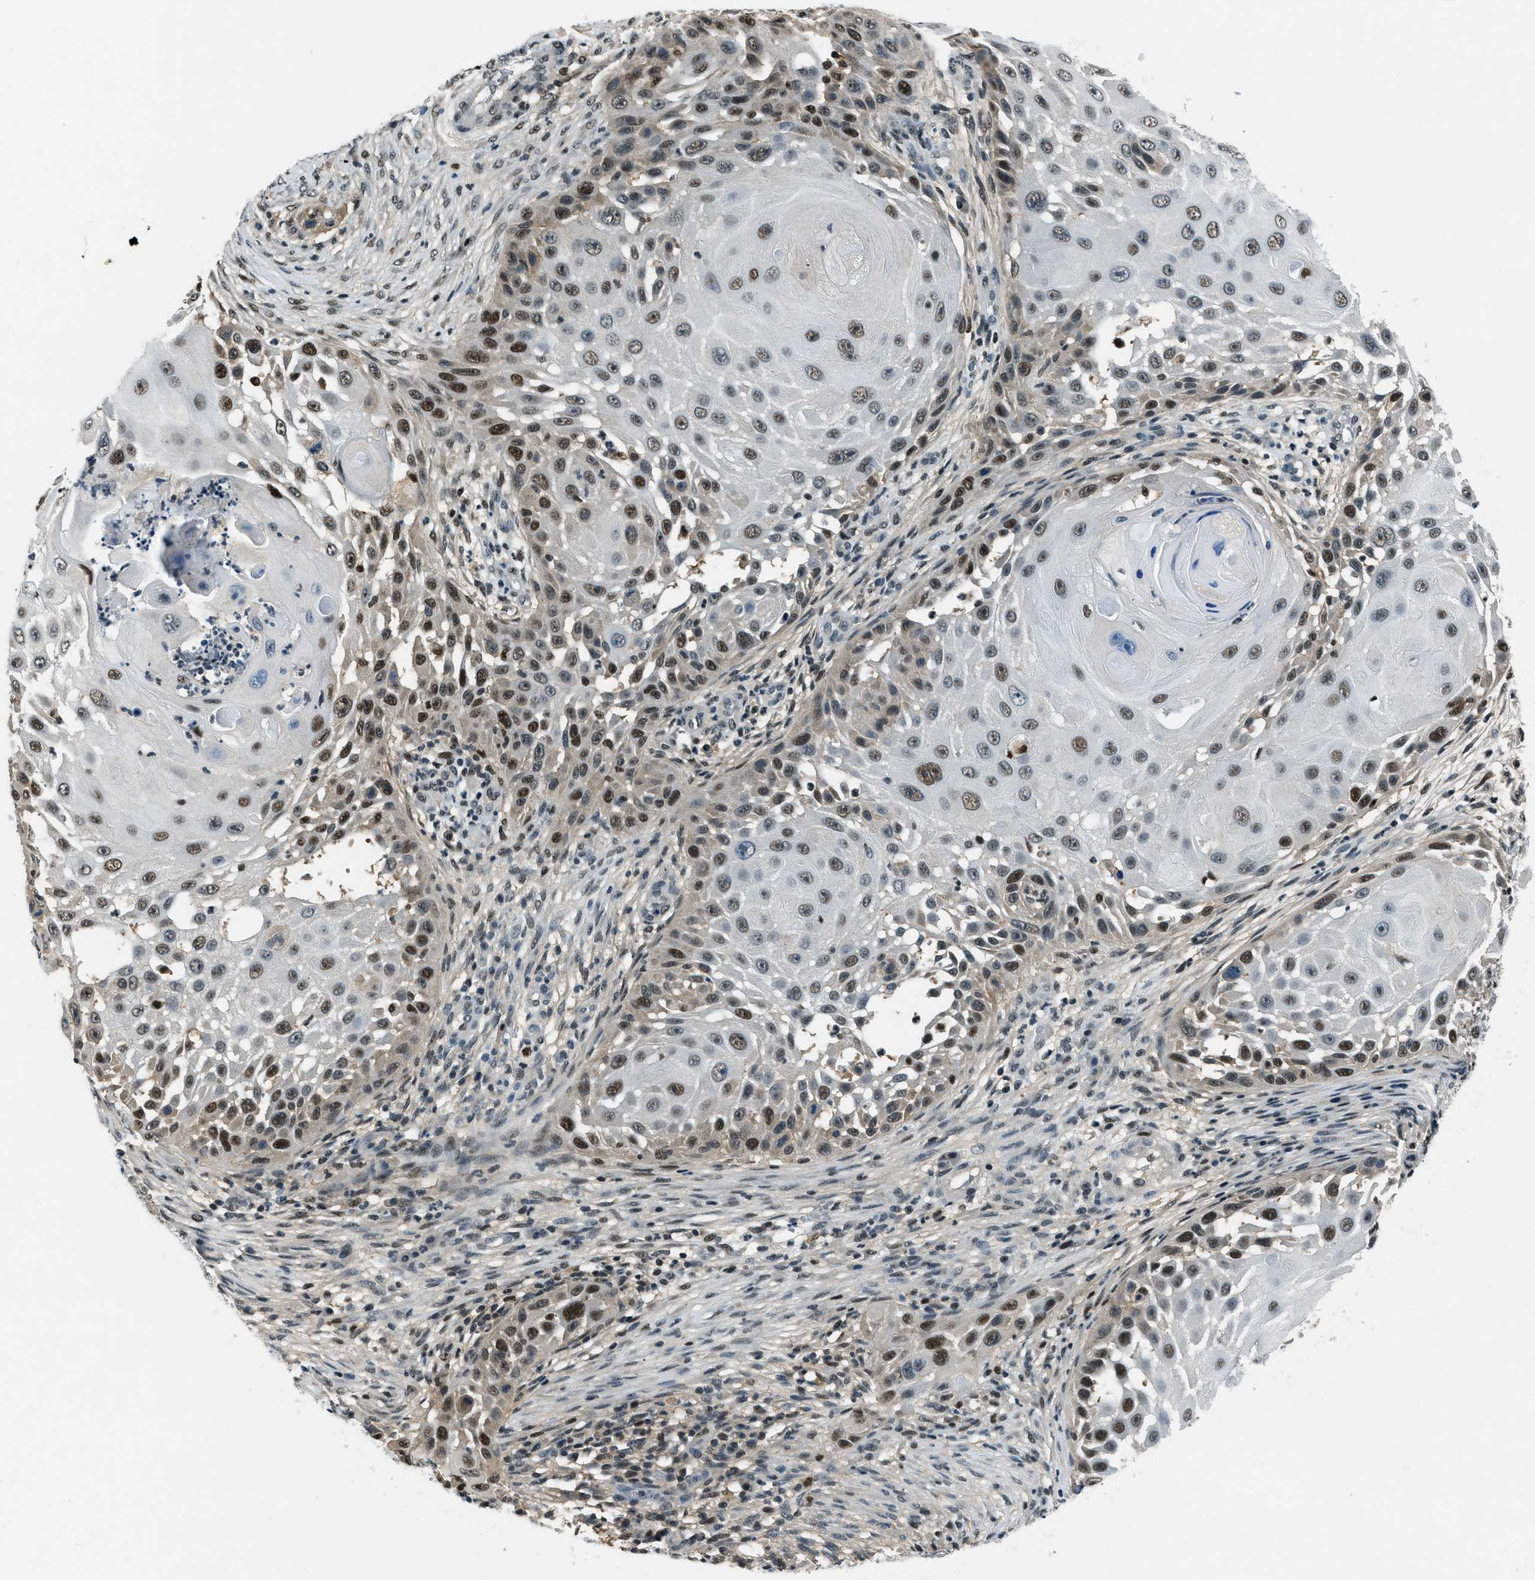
{"staining": {"intensity": "moderate", "quantity": ">75%", "location": "nuclear"}, "tissue": "skin cancer", "cell_type": "Tumor cells", "image_type": "cancer", "snomed": [{"axis": "morphology", "description": "Squamous cell carcinoma, NOS"}, {"axis": "topography", "description": "Skin"}], "caption": "IHC of skin squamous cell carcinoma demonstrates medium levels of moderate nuclear staining in about >75% of tumor cells.", "gene": "OGFR", "patient": {"sex": "female", "age": 44}}